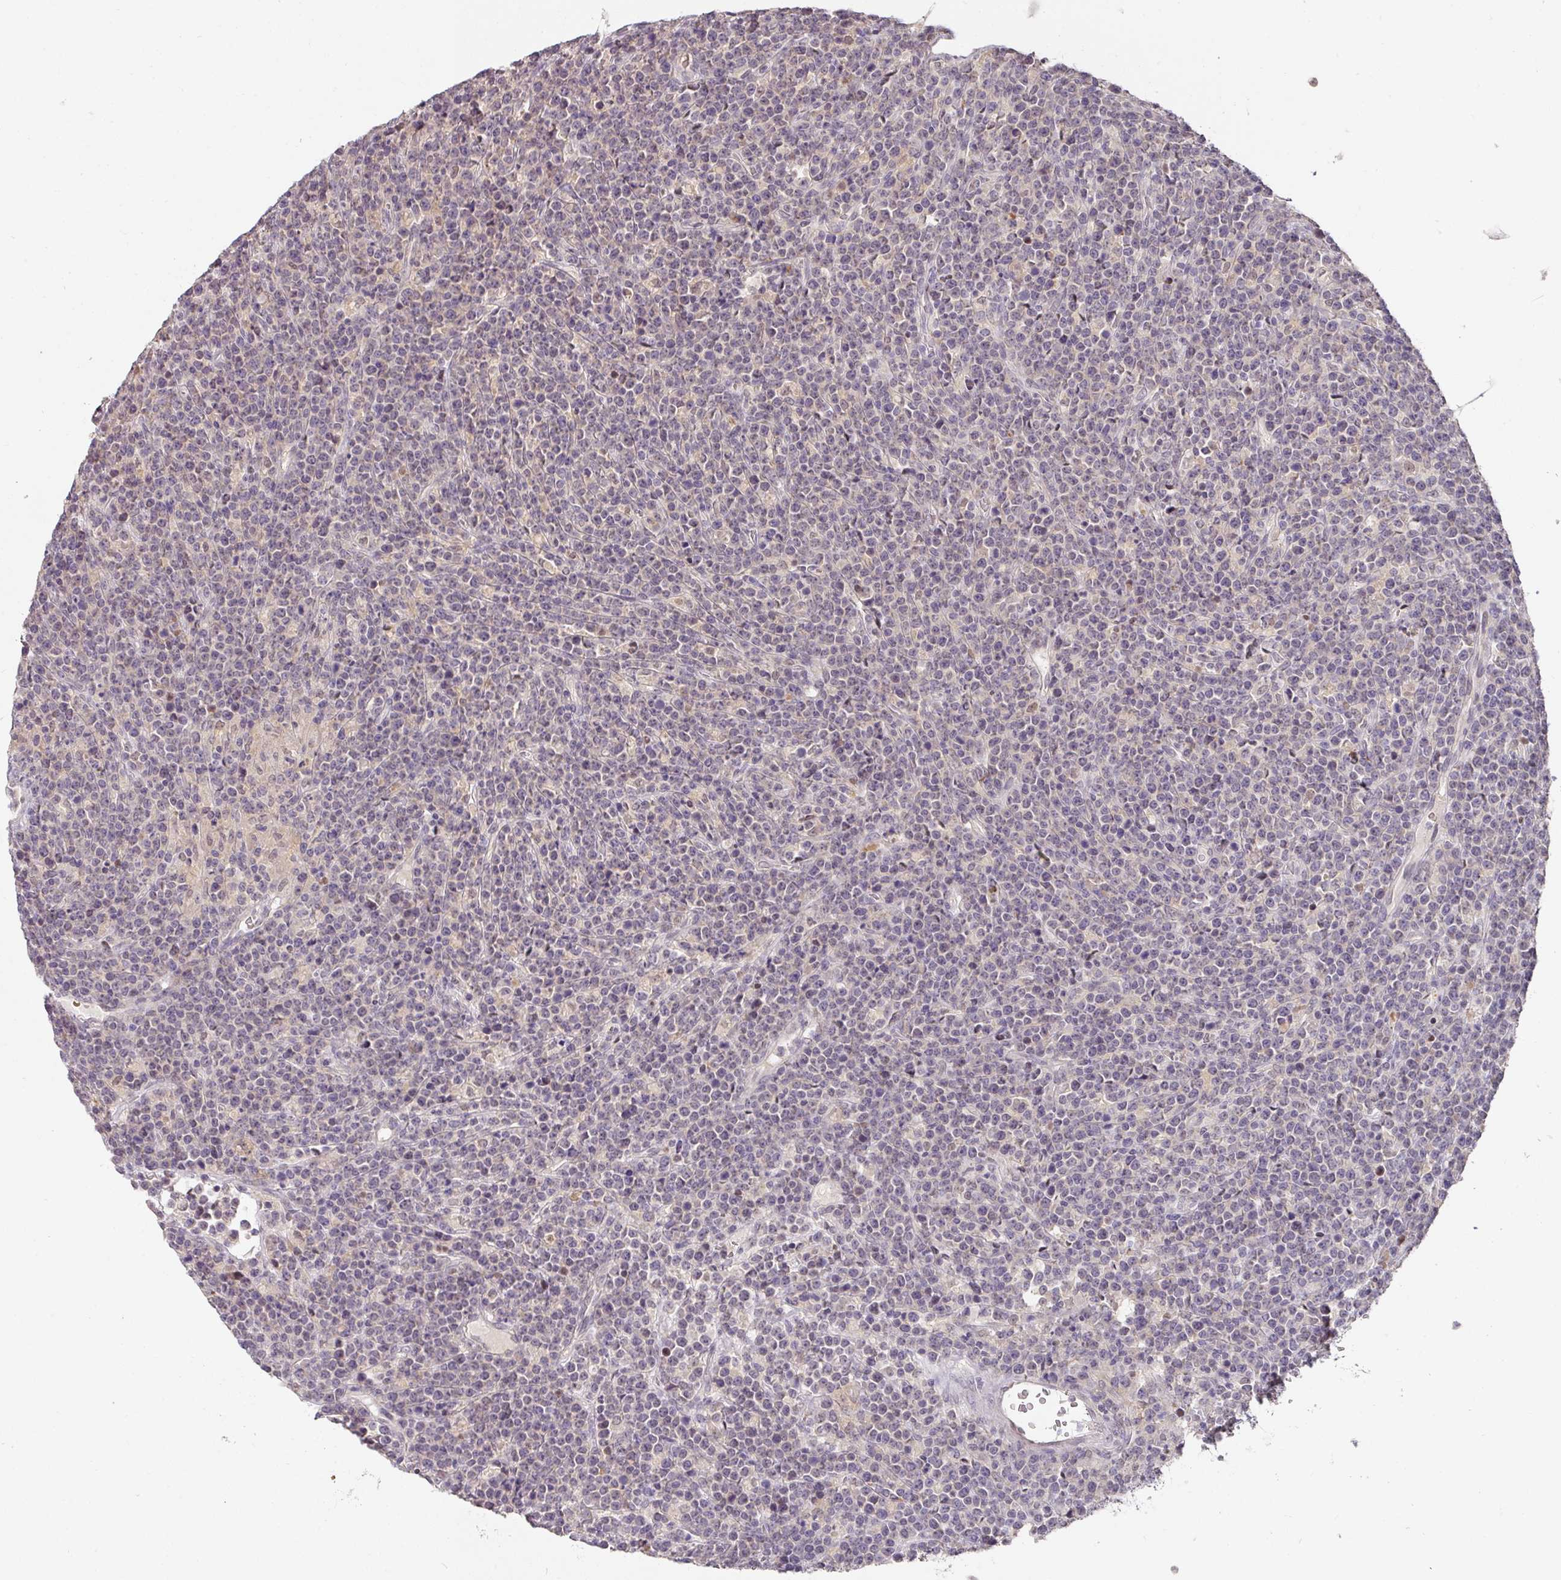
{"staining": {"intensity": "negative", "quantity": "none", "location": "none"}, "tissue": "lymphoma", "cell_type": "Tumor cells", "image_type": "cancer", "snomed": [{"axis": "morphology", "description": "Malignant lymphoma, non-Hodgkin's type, High grade"}, {"axis": "topography", "description": "Ovary"}], "caption": "High-grade malignant lymphoma, non-Hodgkin's type was stained to show a protein in brown. There is no significant positivity in tumor cells.", "gene": "FOXN4", "patient": {"sex": "female", "age": 56}}